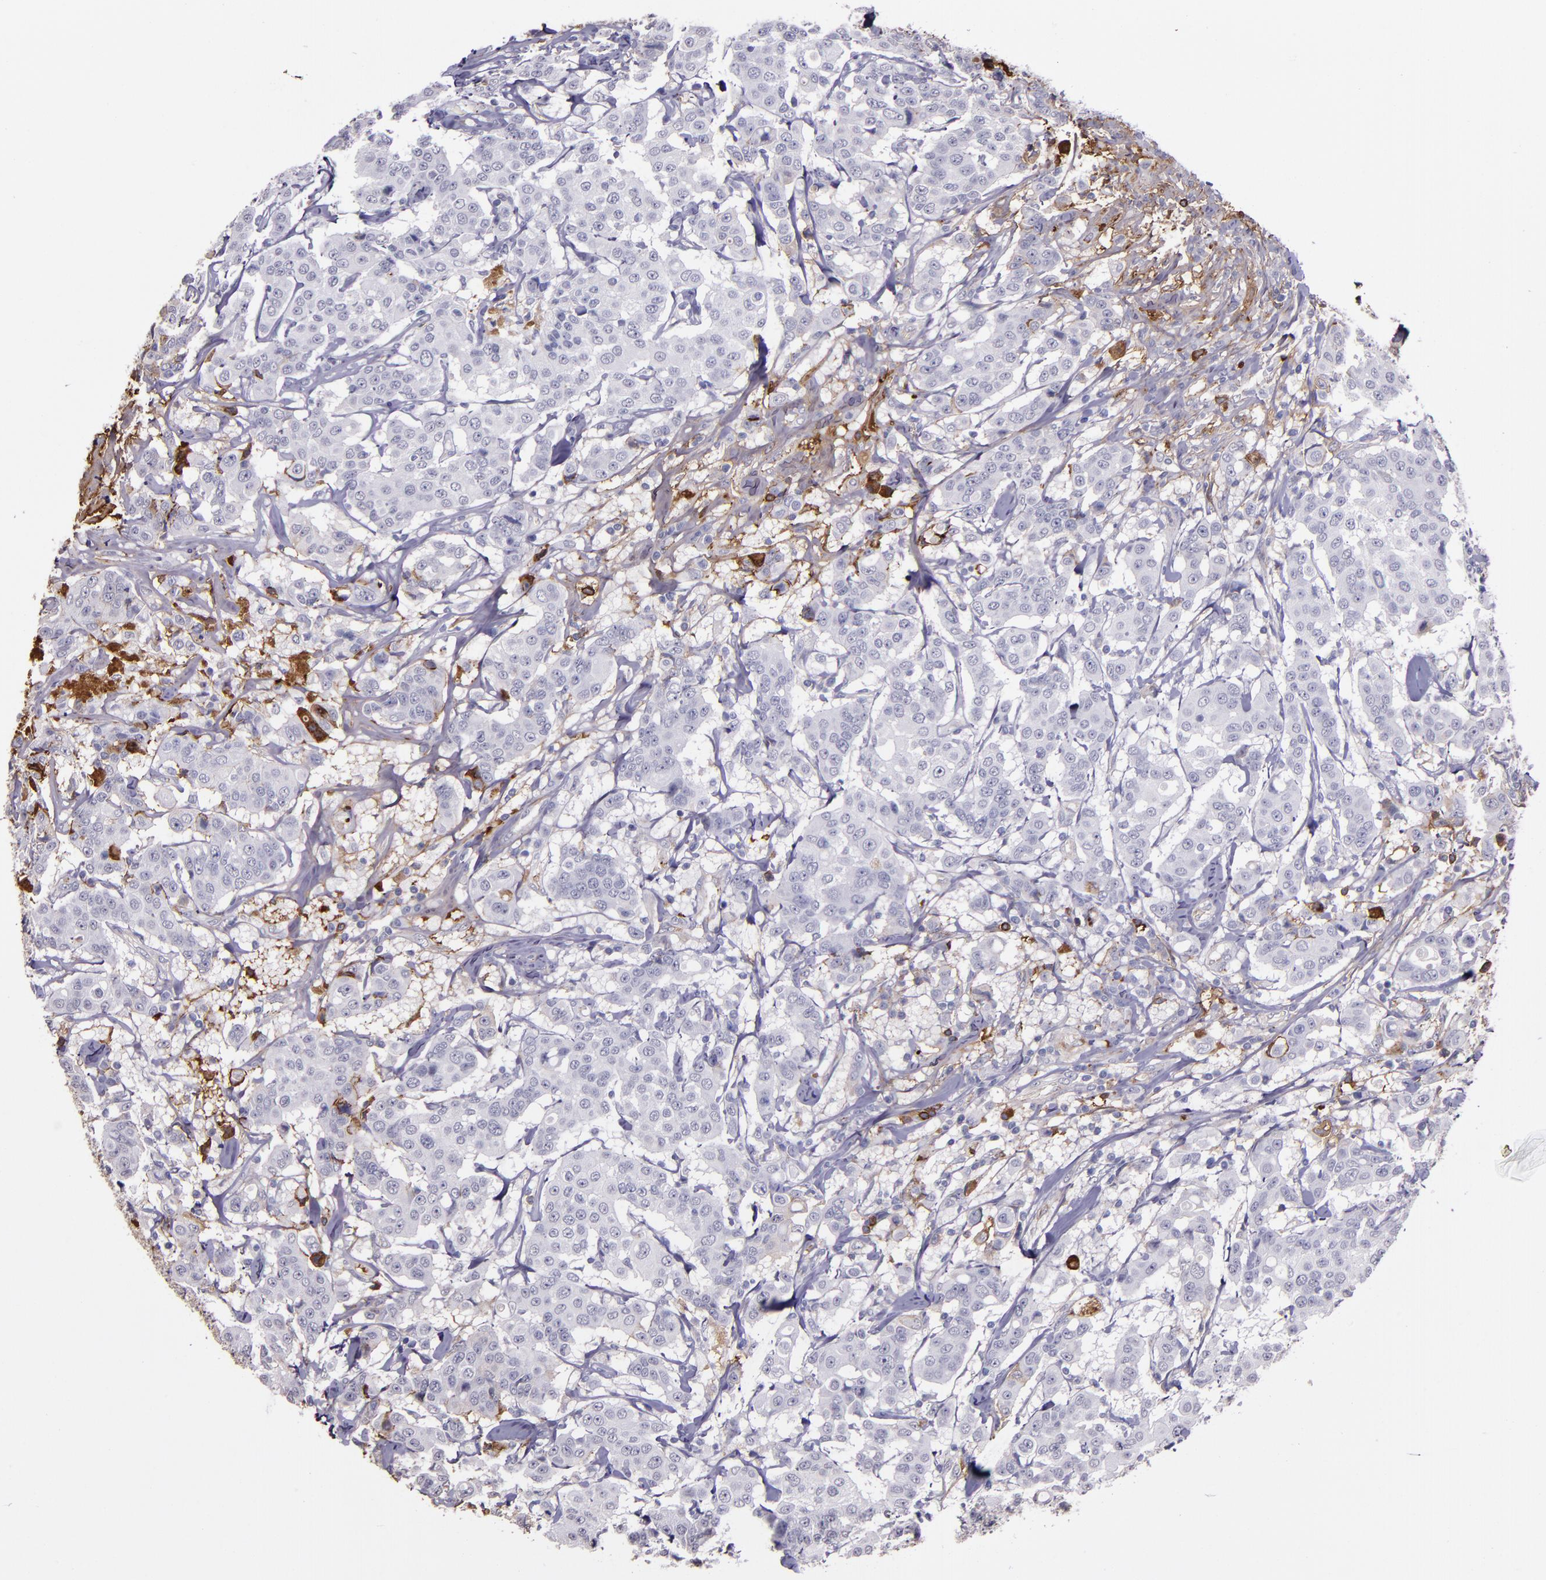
{"staining": {"intensity": "negative", "quantity": "none", "location": "none"}, "tissue": "breast cancer", "cell_type": "Tumor cells", "image_type": "cancer", "snomed": [{"axis": "morphology", "description": "Duct carcinoma"}, {"axis": "topography", "description": "Breast"}], "caption": "The micrograph demonstrates no staining of tumor cells in invasive ductal carcinoma (breast). (Stains: DAB IHC with hematoxylin counter stain, Microscopy: brightfield microscopy at high magnification).", "gene": "A2M", "patient": {"sex": "female", "age": 27}}